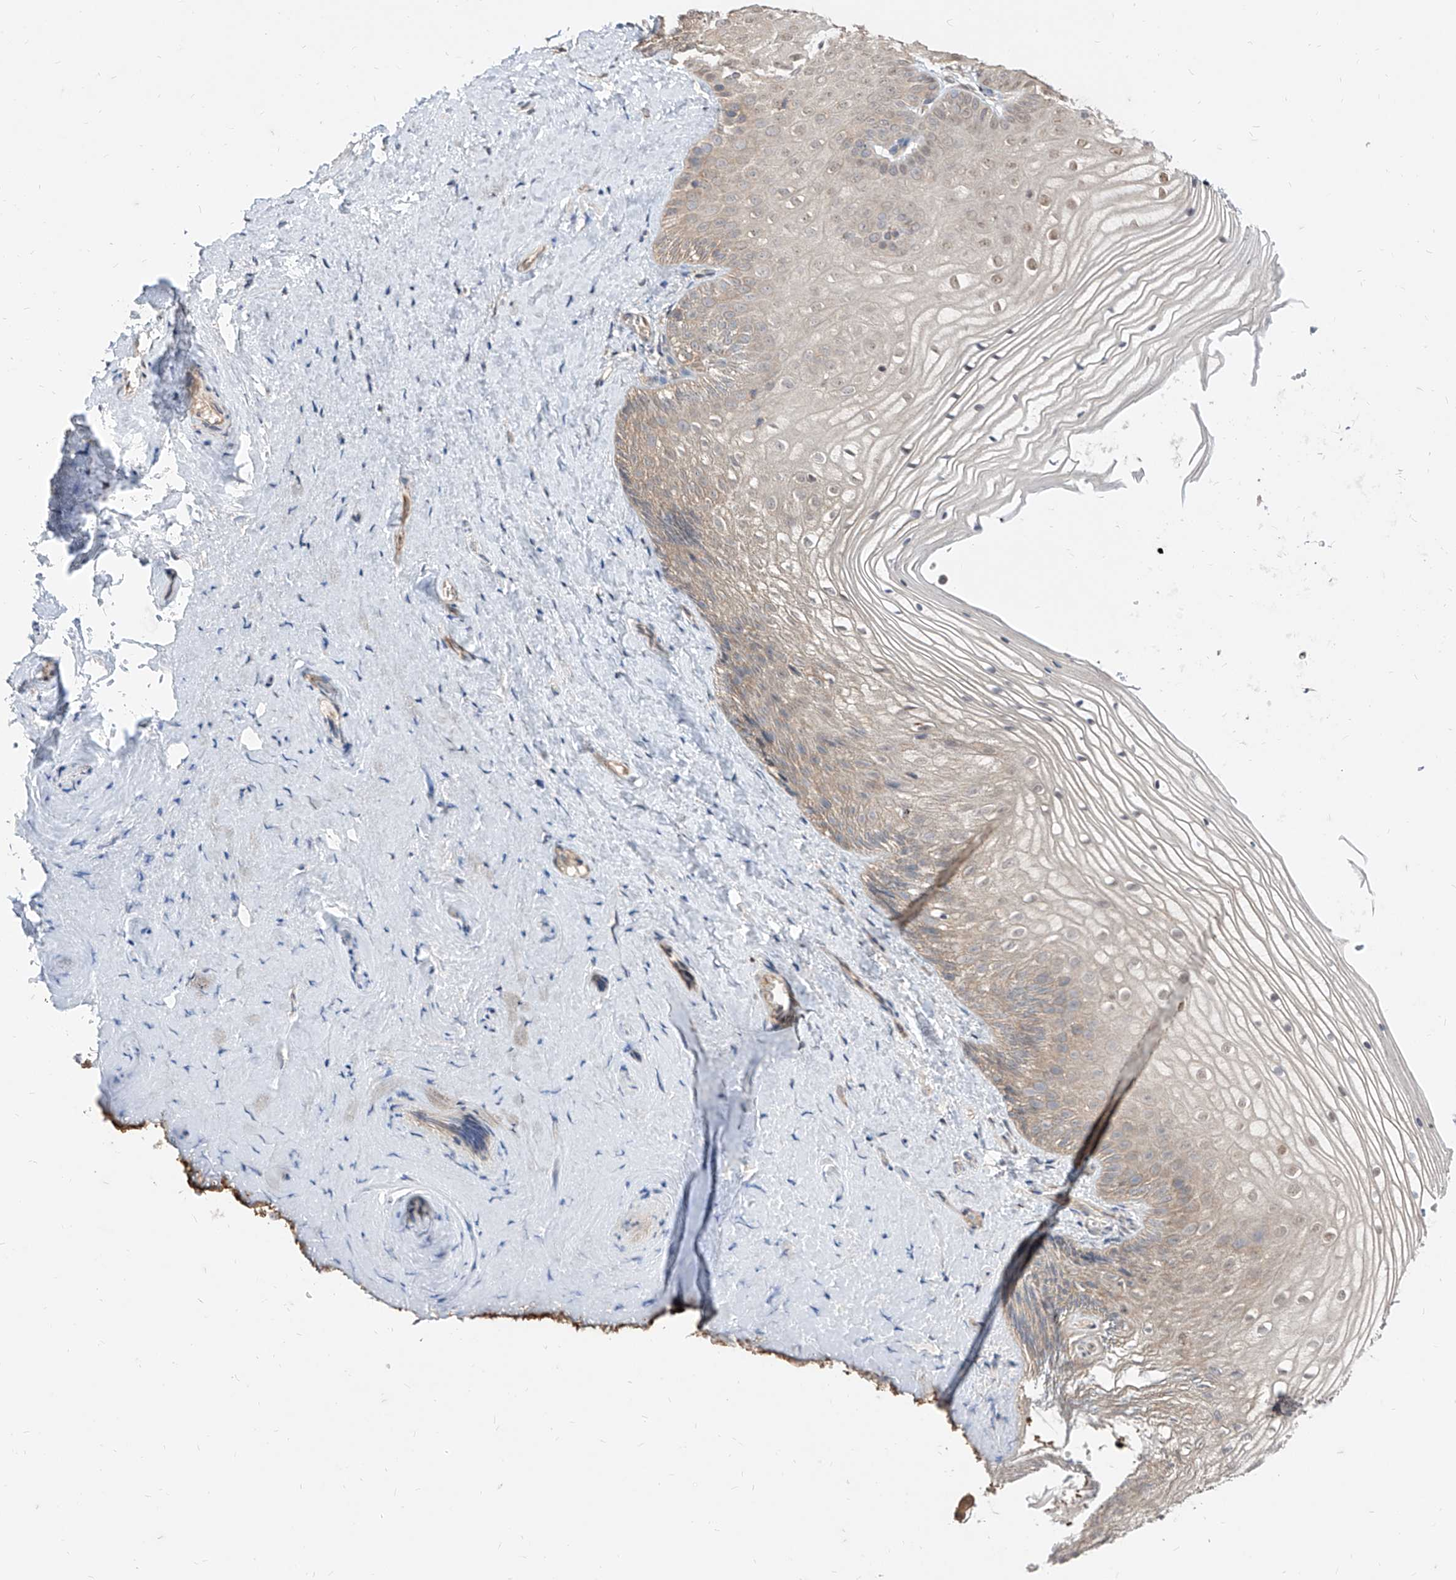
{"staining": {"intensity": "moderate", "quantity": "25%-75%", "location": "nuclear"}, "tissue": "vagina", "cell_type": "Squamous epithelial cells", "image_type": "normal", "snomed": [{"axis": "morphology", "description": "Normal tissue, NOS"}, {"axis": "topography", "description": "Vagina"}, {"axis": "topography", "description": "Cervix"}], "caption": "Vagina stained with DAB IHC demonstrates medium levels of moderate nuclear staining in about 25%-75% of squamous epithelial cells.", "gene": "C8orf82", "patient": {"sex": "female", "age": 40}}